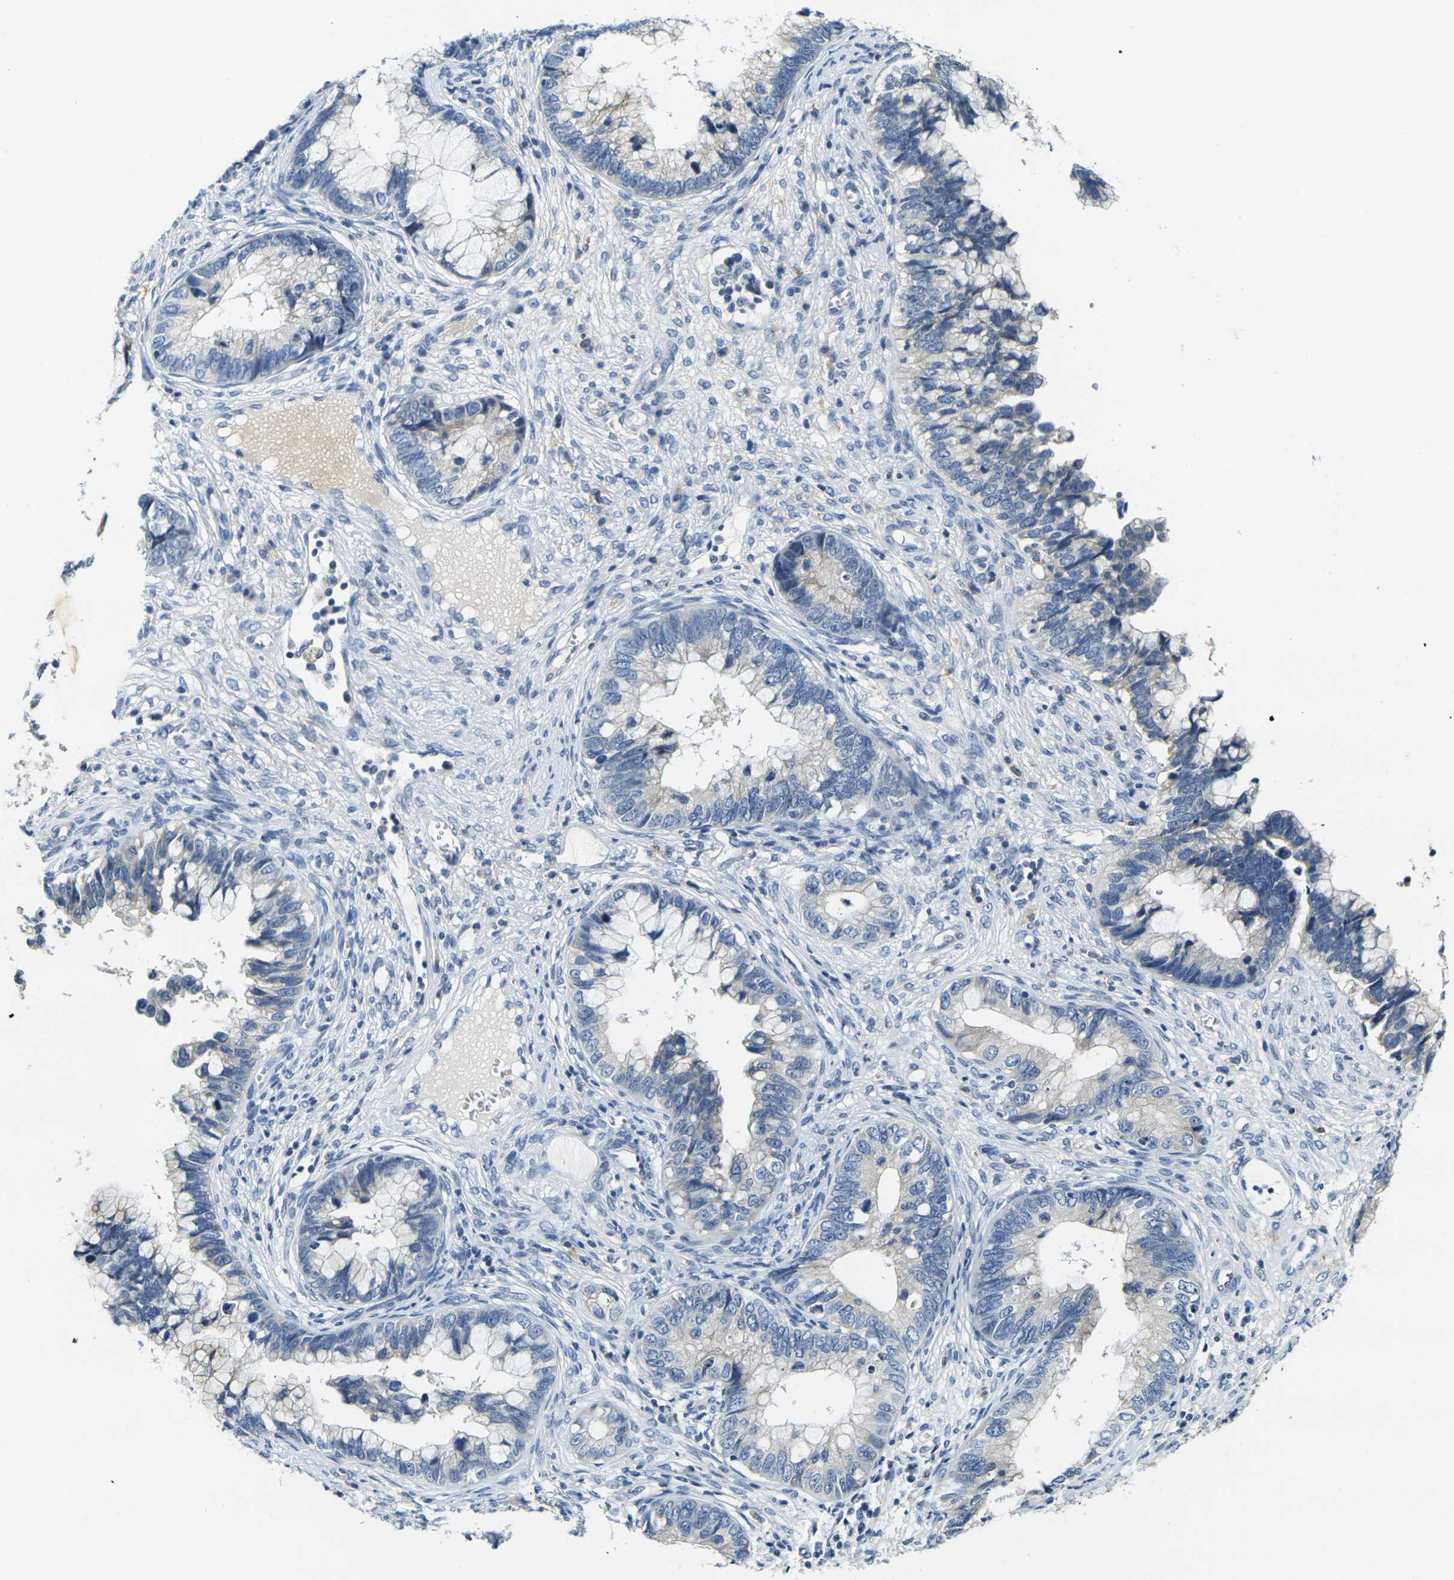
{"staining": {"intensity": "negative", "quantity": "none", "location": "none"}, "tissue": "cervical cancer", "cell_type": "Tumor cells", "image_type": "cancer", "snomed": [{"axis": "morphology", "description": "Adenocarcinoma, NOS"}, {"axis": "topography", "description": "Cervix"}], "caption": "This is an IHC image of human cervical adenocarcinoma. There is no staining in tumor cells.", "gene": "SHISAL2B", "patient": {"sex": "female", "age": 44}}